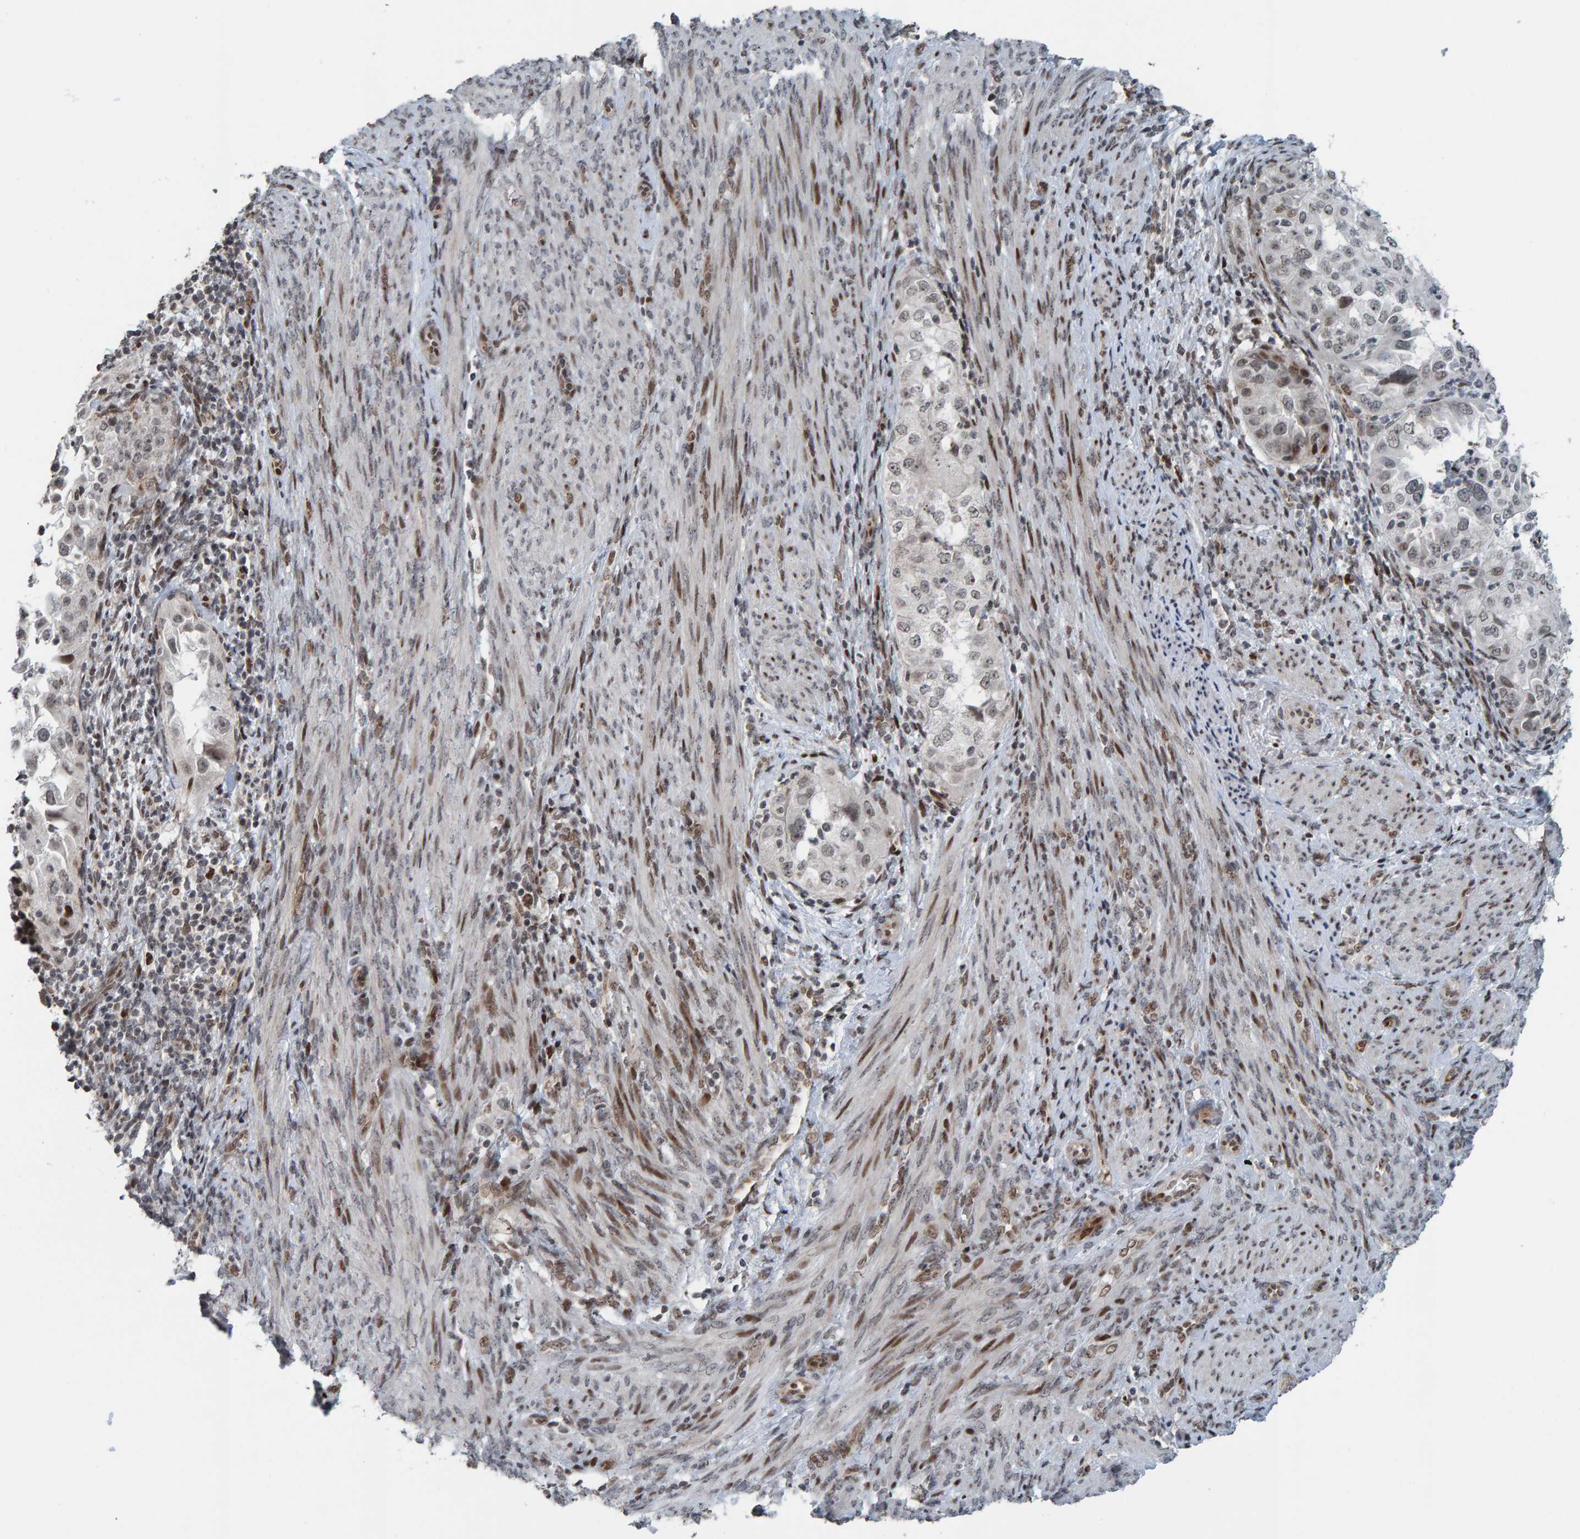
{"staining": {"intensity": "moderate", "quantity": "<25%", "location": "cytoplasmic/membranous,nuclear"}, "tissue": "endometrial cancer", "cell_type": "Tumor cells", "image_type": "cancer", "snomed": [{"axis": "morphology", "description": "Adenocarcinoma, NOS"}, {"axis": "topography", "description": "Endometrium"}], "caption": "This photomicrograph displays immunohistochemistry (IHC) staining of human adenocarcinoma (endometrial), with low moderate cytoplasmic/membranous and nuclear positivity in approximately <25% of tumor cells.", "gene": "ZNF366", "patient": {"sex": "female", "age": 85}}